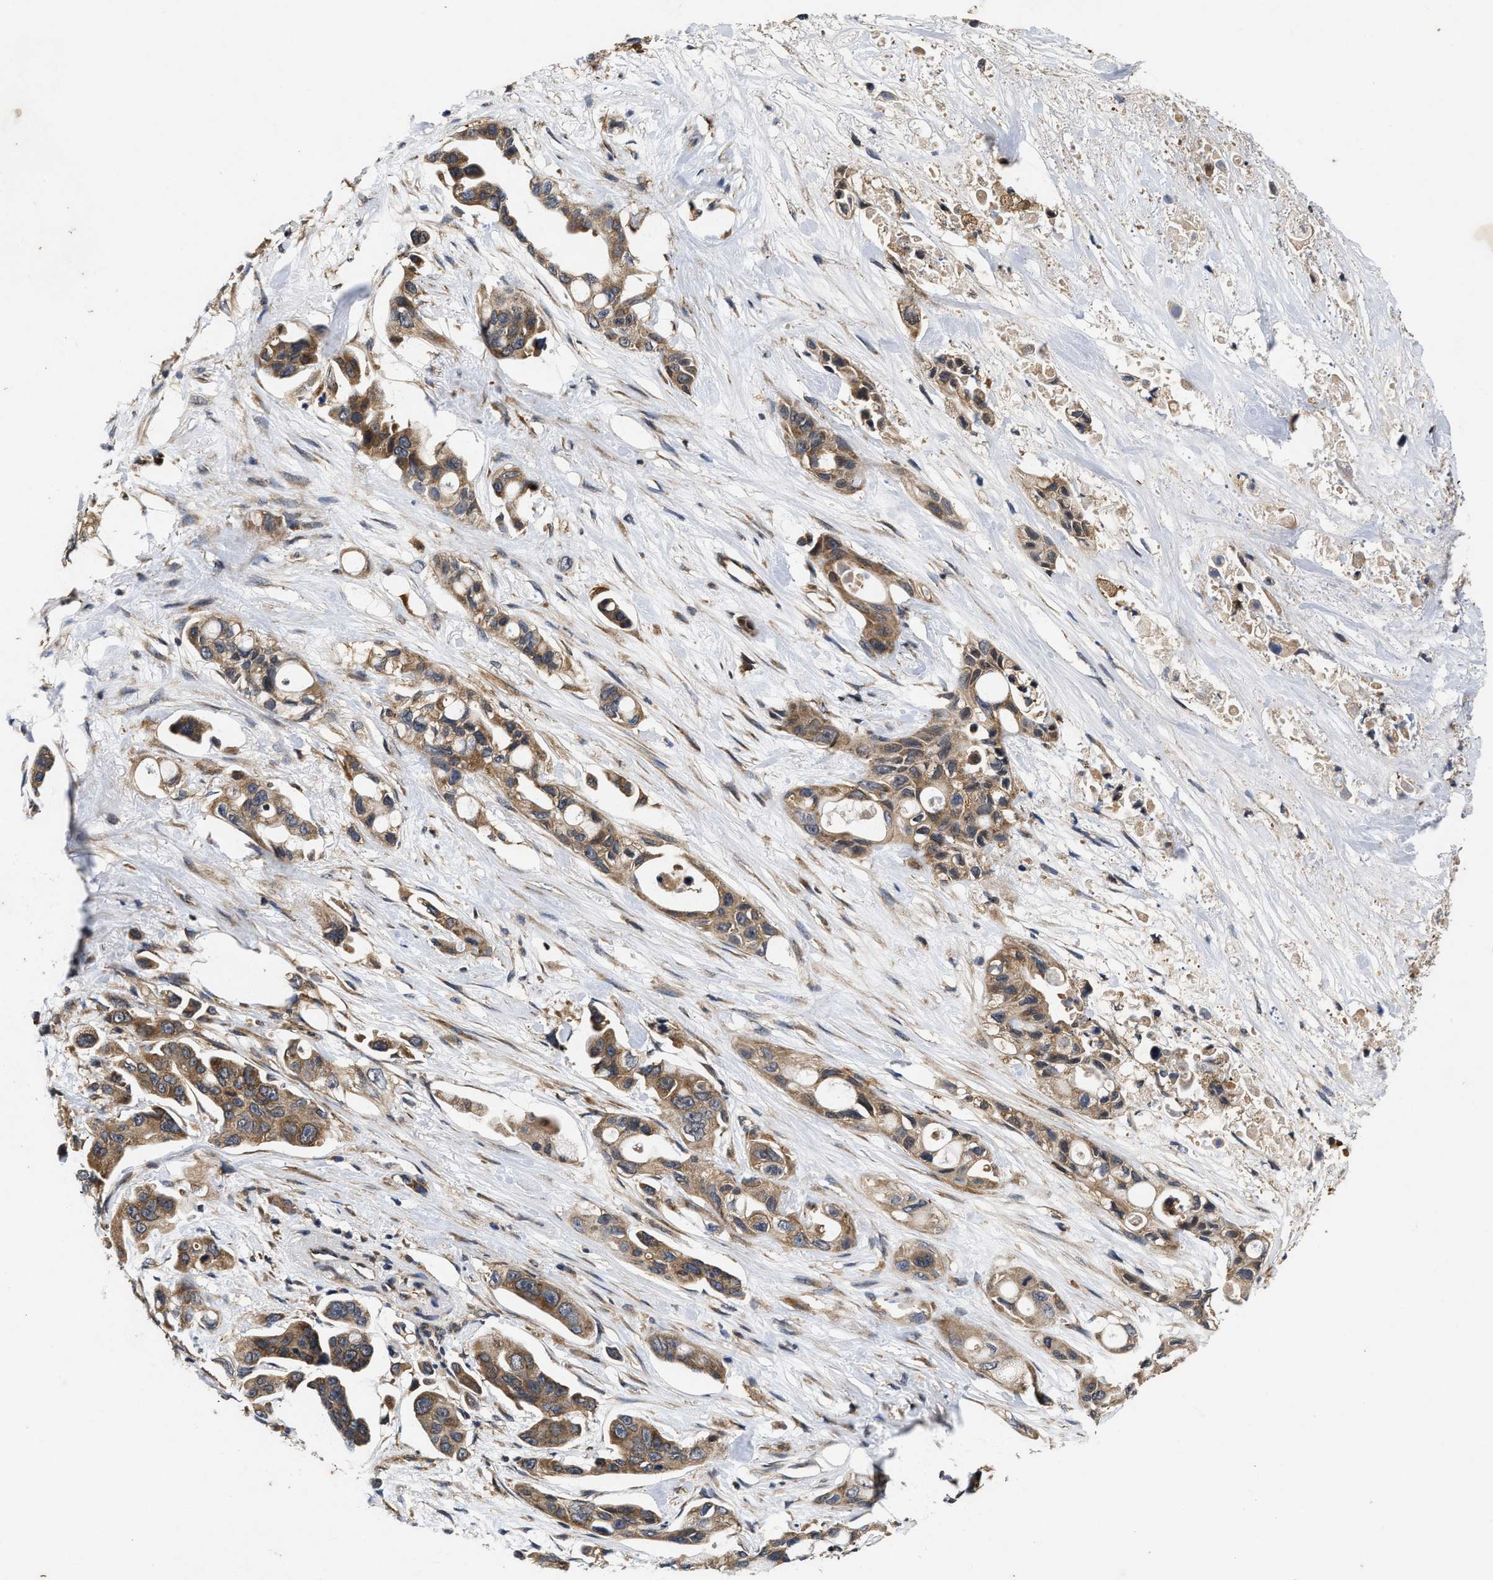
{"staining": {"intensity": "moderate", "quantity": ">75%", "location": "cytoplasmic/membranous"}, "tissue": "pancreatic cancer", "cell_type": "Tumor cells", "image_type": "cancer", "snomed": [{"axis": "morphology", "description": "Adenocarcinoma, NOS"}, {"axis": "topography", "description": "Pancreas"}], "caption": "Immunohistochemistry staining of pancreatic cancer (adenocarcinoma), which displays medium levels of moderate cytoplasmic/membranous expression in approximately >75% of tumor cells indicating moderate cytoplasmic/membranous protein expression. The staining was performed using DAB (brown) for protein detection and nuclei were counterstained in hematoxylin (blue).", "gene": "EFNA4", "patient": {"sex": "male", "age": 53}}